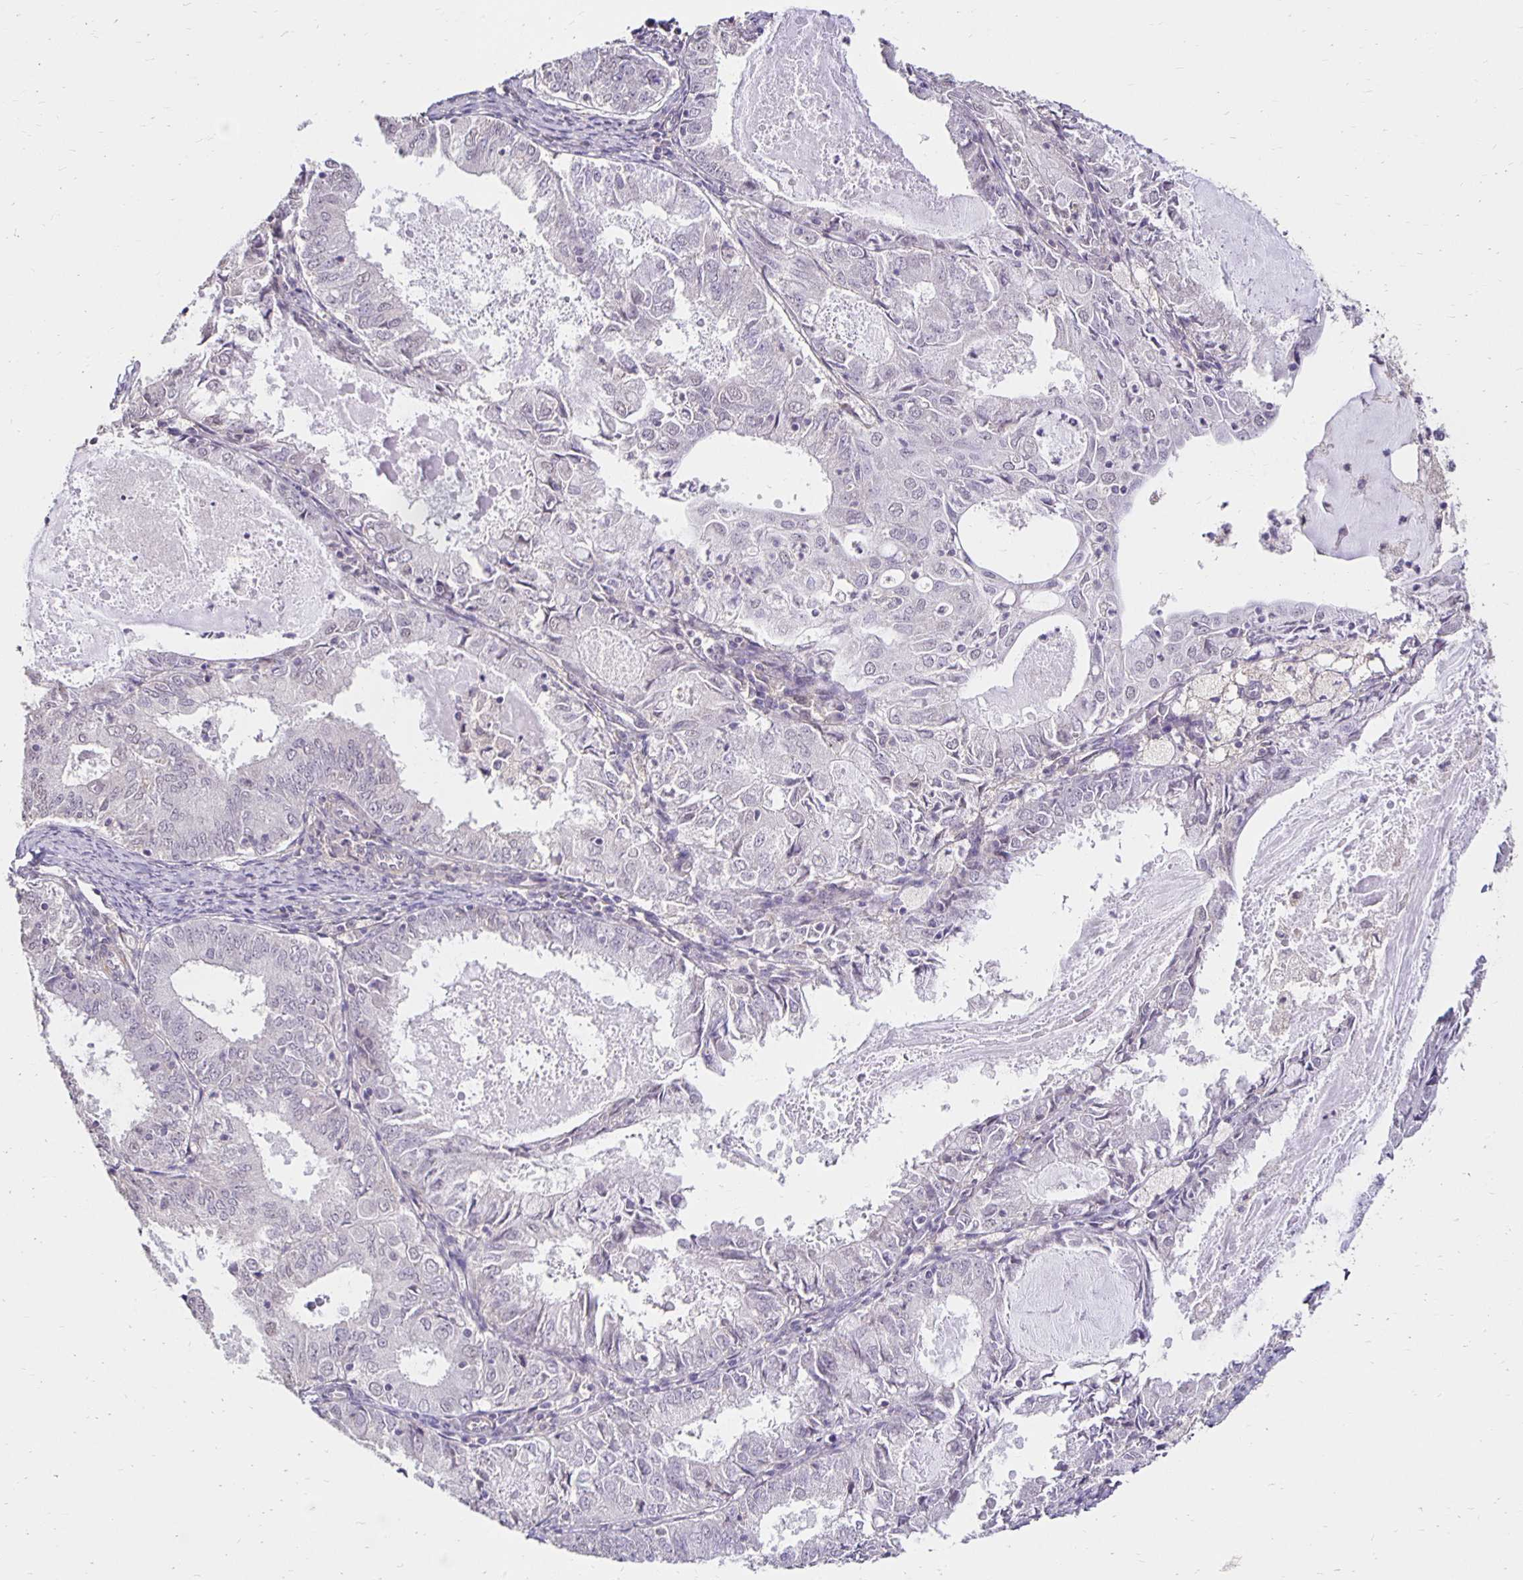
{"staining": {"intensity": "negative", "quantity": "none", "location": "none"}, "tissue": "endometrial cancer", "cell_type": "Tumor cells", "image_type": "cancer", "snomed": [{"axis": "morphology", "description": "Adenocarcinoma, NOS"}, {"axis": "topography", "description": "Endometrium"}], "caption": "Immunohistochemistry histopathology image of human endometrial adenocarcinoma stained for a protein (brown), which demonstrates no positivity in tumor cells.", "gene": "PNPLA3", "patient": {"sex": "female", "age": 57}}